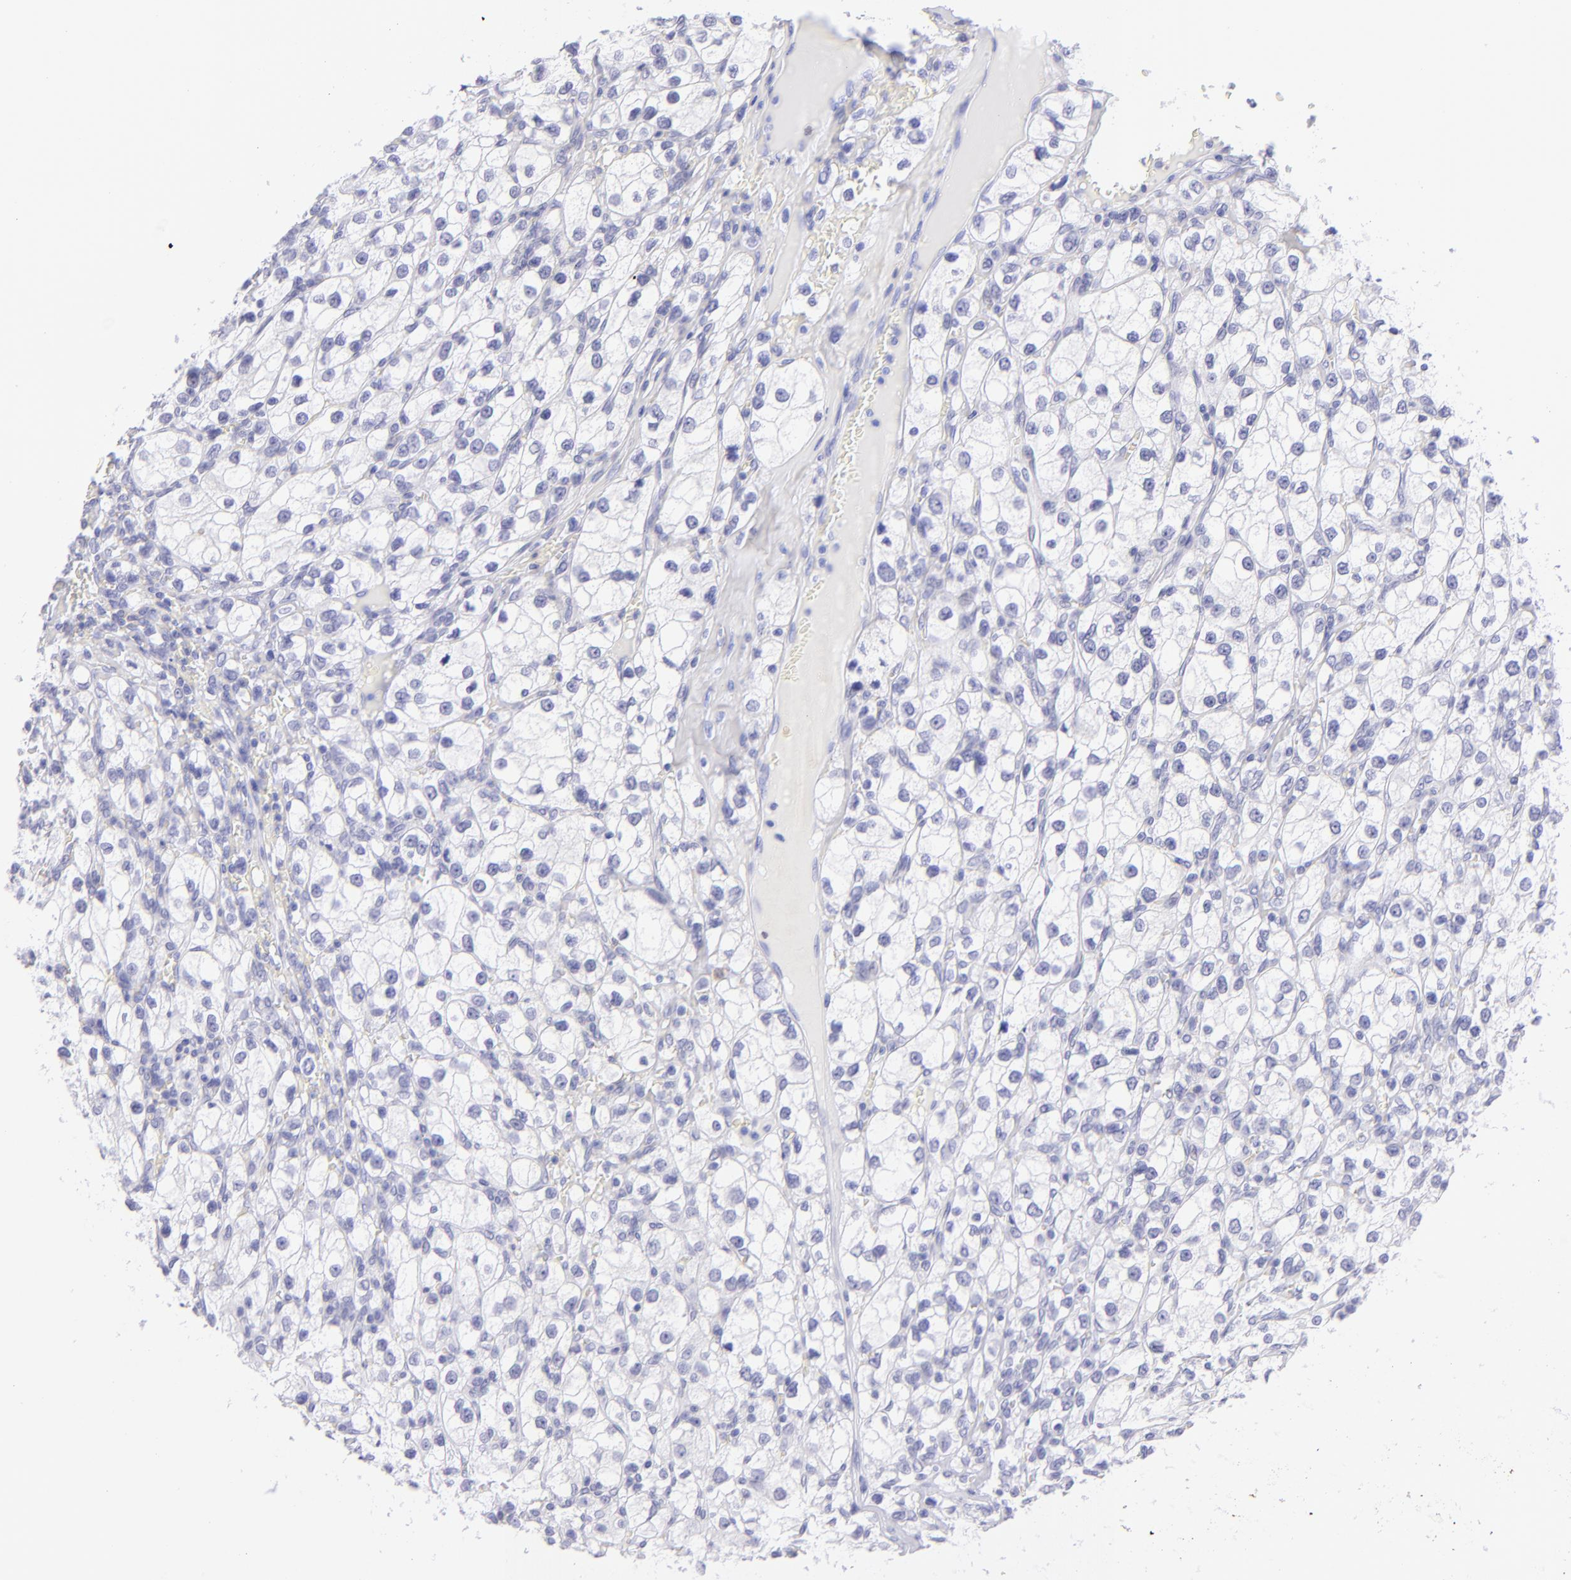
{"staining": {"intensity": "negative", "quantity": "none", "location": "none"}, "tissue": "renal cancer", "cell_type": "Tumor cells", "image_type": "cancer", "snomed": [{"axis": "morphology", "description": "Adenocarcinoma, NOS"}, {"axis": "topography", "description": "Kidney"}], "caption": "This is an immunohistochemistry photomicrograph of human renal adenocarcinoma. There is no staining in tumor cells.", "gene": "CD72", "patient": {"sex": "female", "age": 62}}